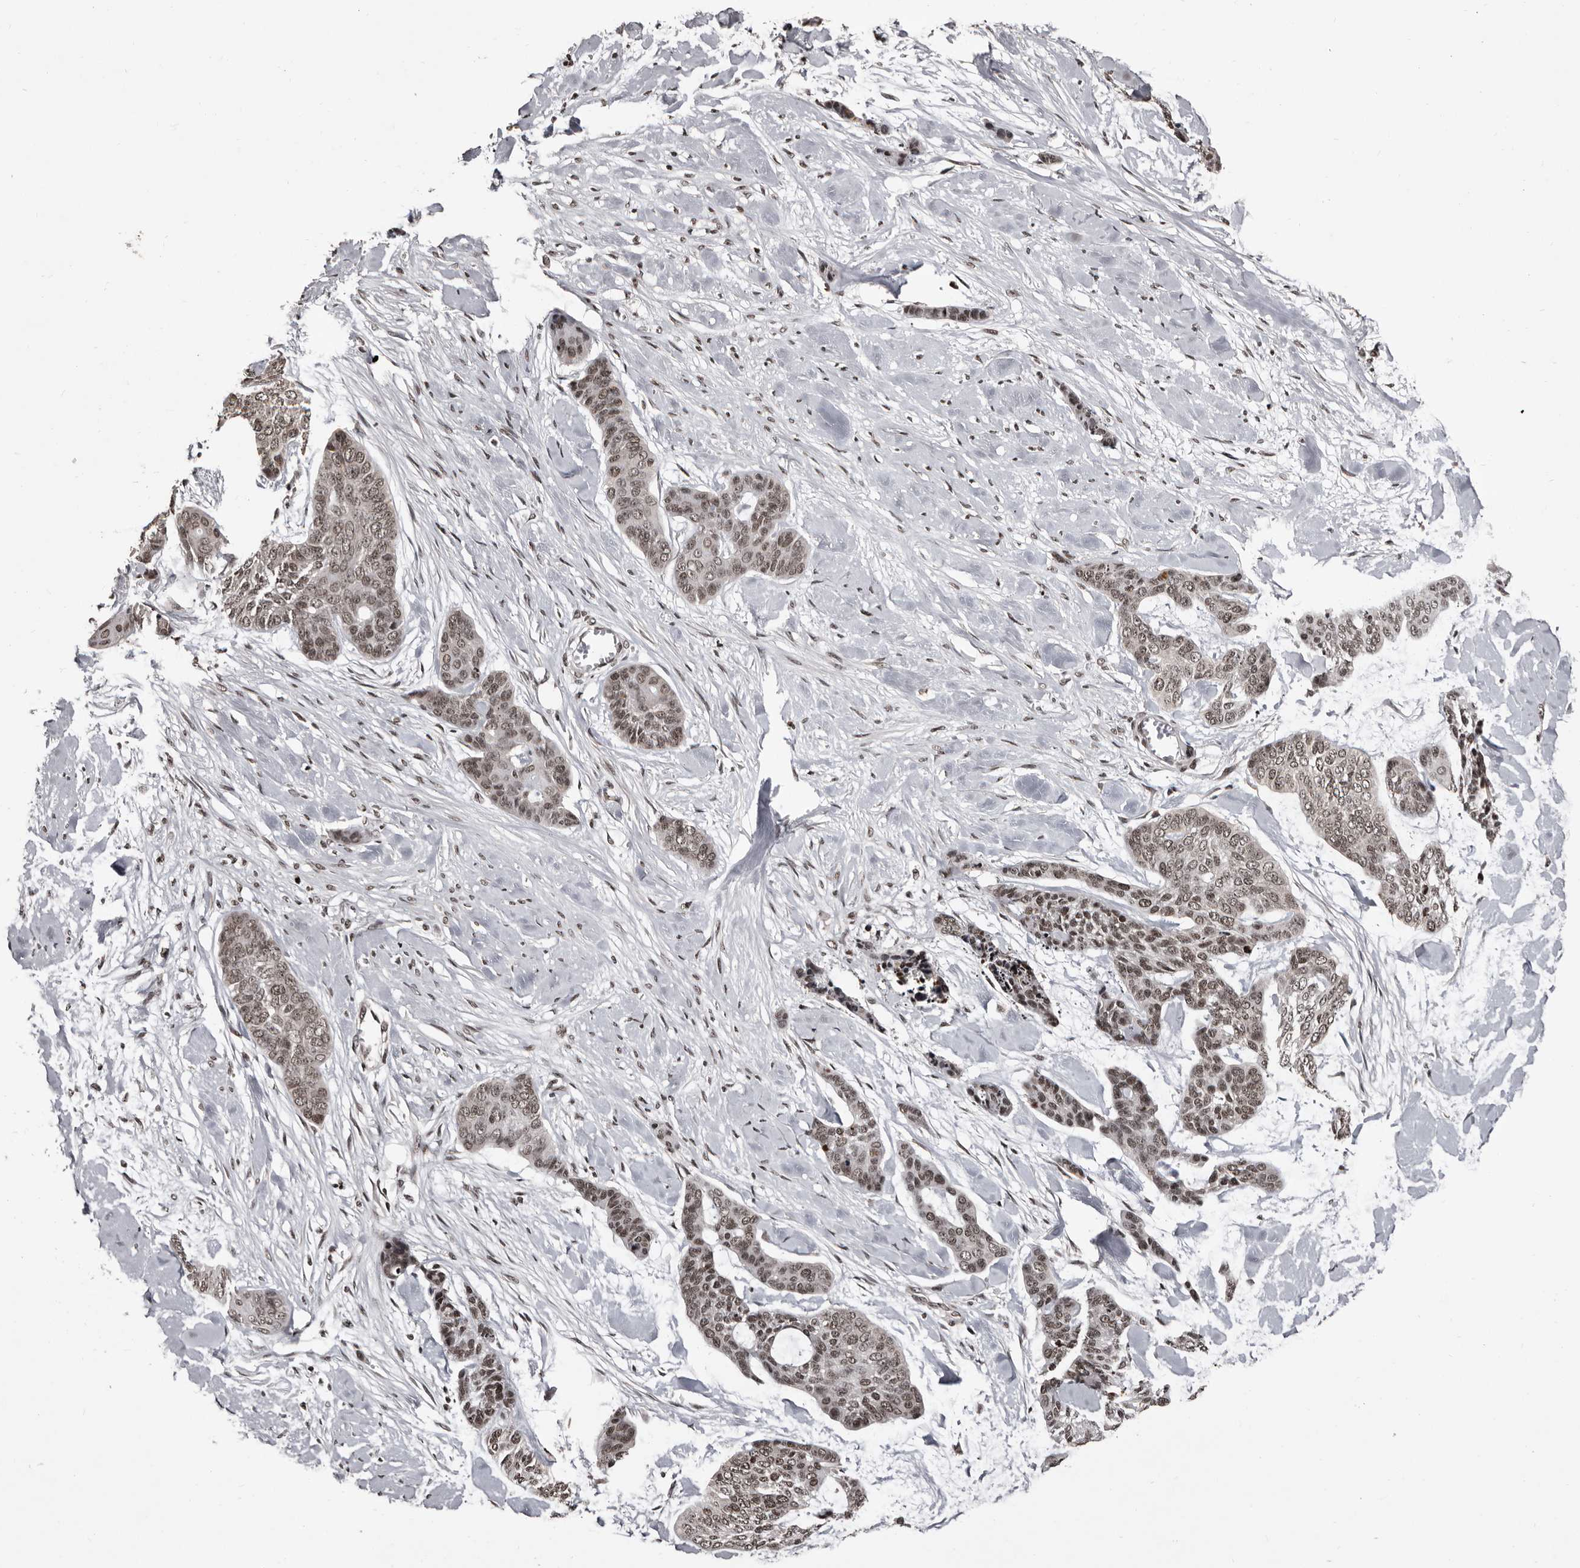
{"staining": {"intensity": "weak", "quantity": "25%-75%", "location": "nuclear"}, "tissue": "skin cancer", "cell_type": "Tumor cells", "image_type": "cancer", "snomed": [{"axis": "morphology", "description": "Basal cell carcinoma"}, {"axis": "topography", "description": "Skin"}], "caption": "Brown immunohistochemical staining in skin cancer displays weak nuclear expression in about 25%-75% of tumor cells. The staining was performed using DAB, with brown indicating positive protein expression. Nuclei are stained blue with hematoxylin.", "gene": "THUMPD1", "patient": {"sex": "female", "age": 64}}